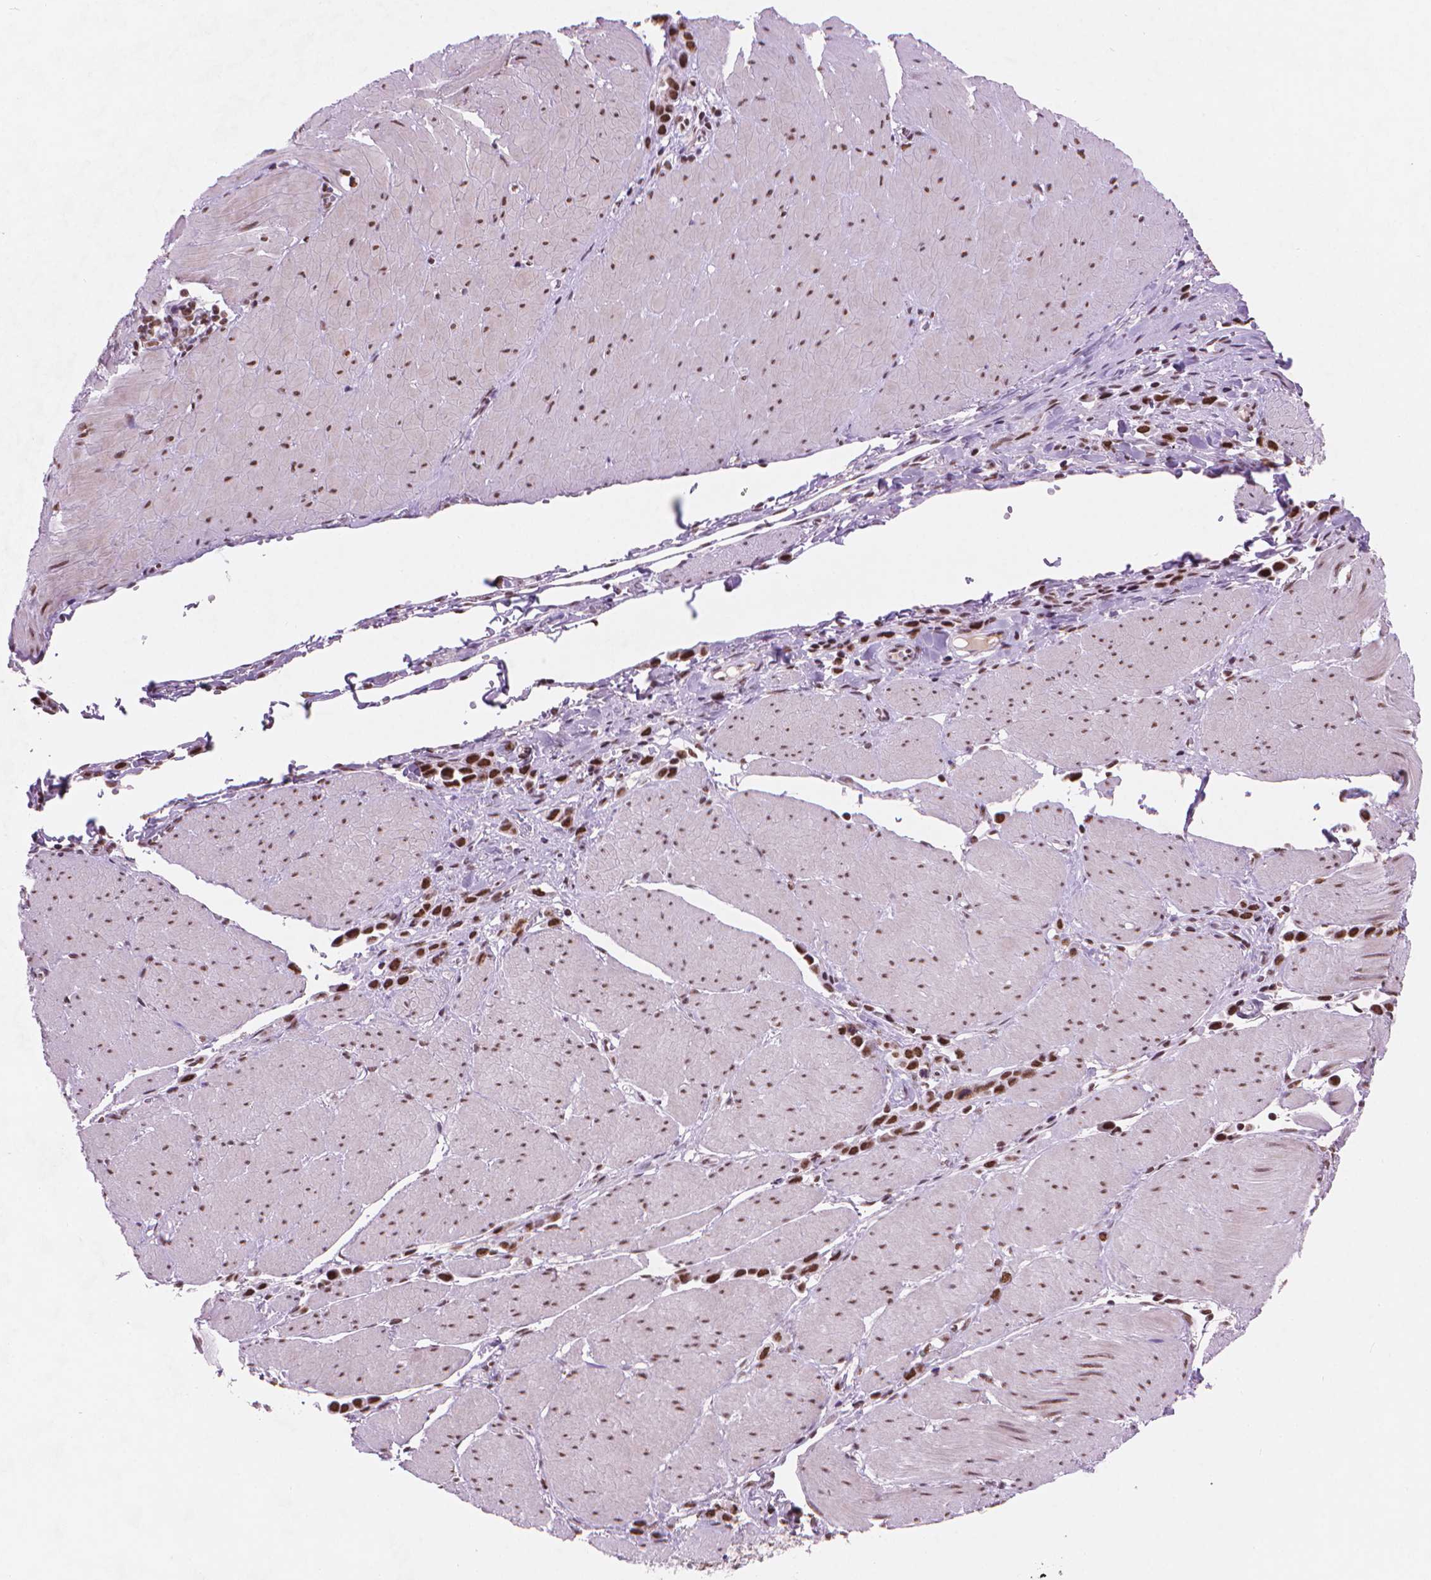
{"staining": {"intensity": "strong", "quantity": ">75%", "location": "nuclear"}, "tissue": "stomach cancer", "cell_type": "Tumor cells", "image_type": "cancer", "snomed": [{"axis": "morphology", "description": "Adenocarcinoma, NOS"}, {"axis": "topography", "description": "Stomach"}], "caption": "This photomicrograph shows adenocarcinoma (stomach) stained with immunohistochemistry to label a protein in brown. The nuclear of tumor cells show strong positivity for the protein. Nuclei are counter-stained blue.", "gene": "RPA4", "patient": {"sex": "male", "age": 47}}